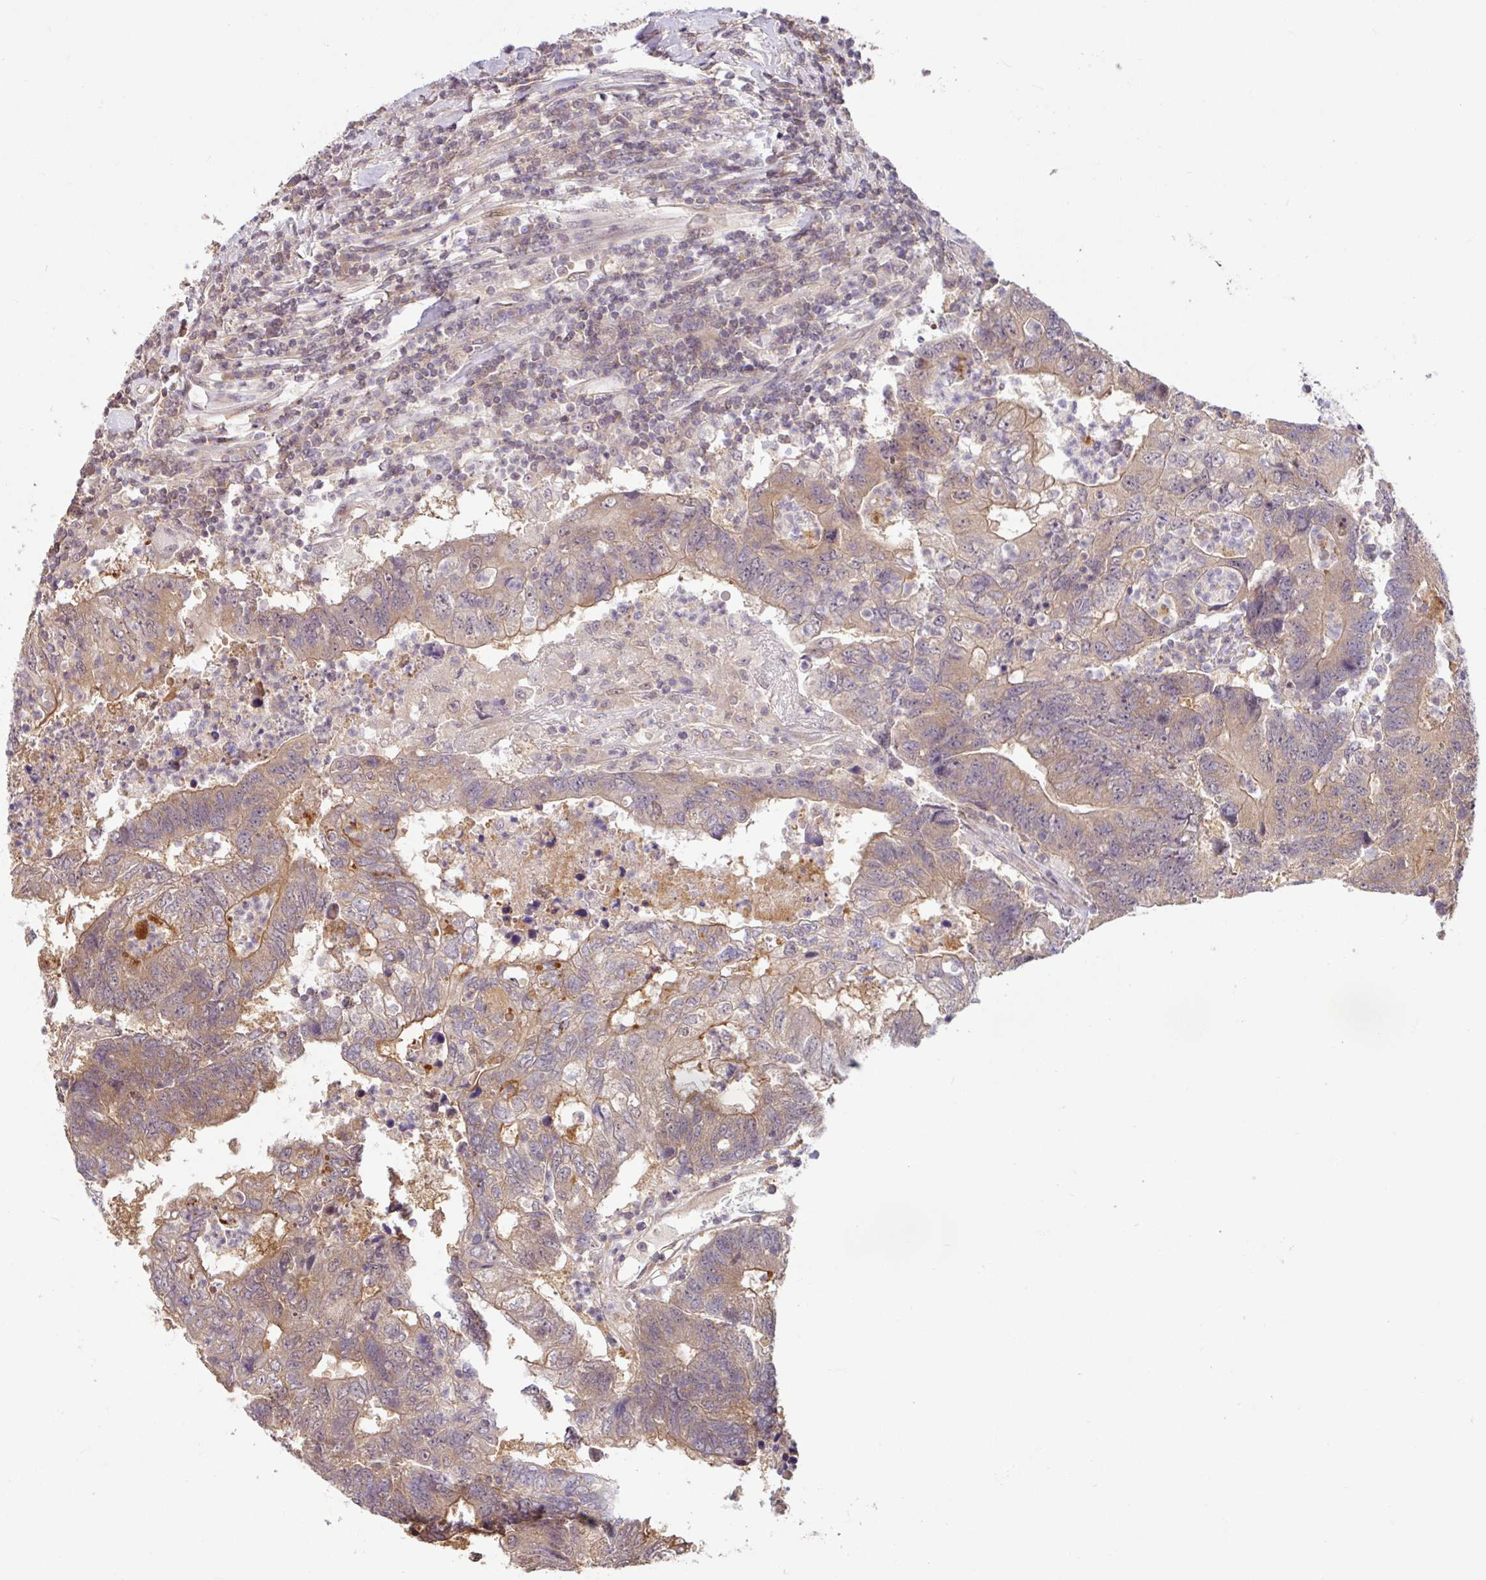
{"staining": {"intensity": "weak", "quantity": "25%-75%", "location": "cytoplasmic/membranous"}, "tissue": "colorectal cancer", "cell_type": "Tumor cells", "image_type": "cancer", "snomed": [{"axis": "morphology", "description": "Adenocarcinoma, NOS"}, {"axis": "topography", "description": "Colon"}], "caption": "Weak cytoplasmic/membranous protein expression is appreciated in about 25%-75% of tumor cells in colorectal cancer.", "gene": "SHB", "patient": {"sex": "female", "age": 48}}